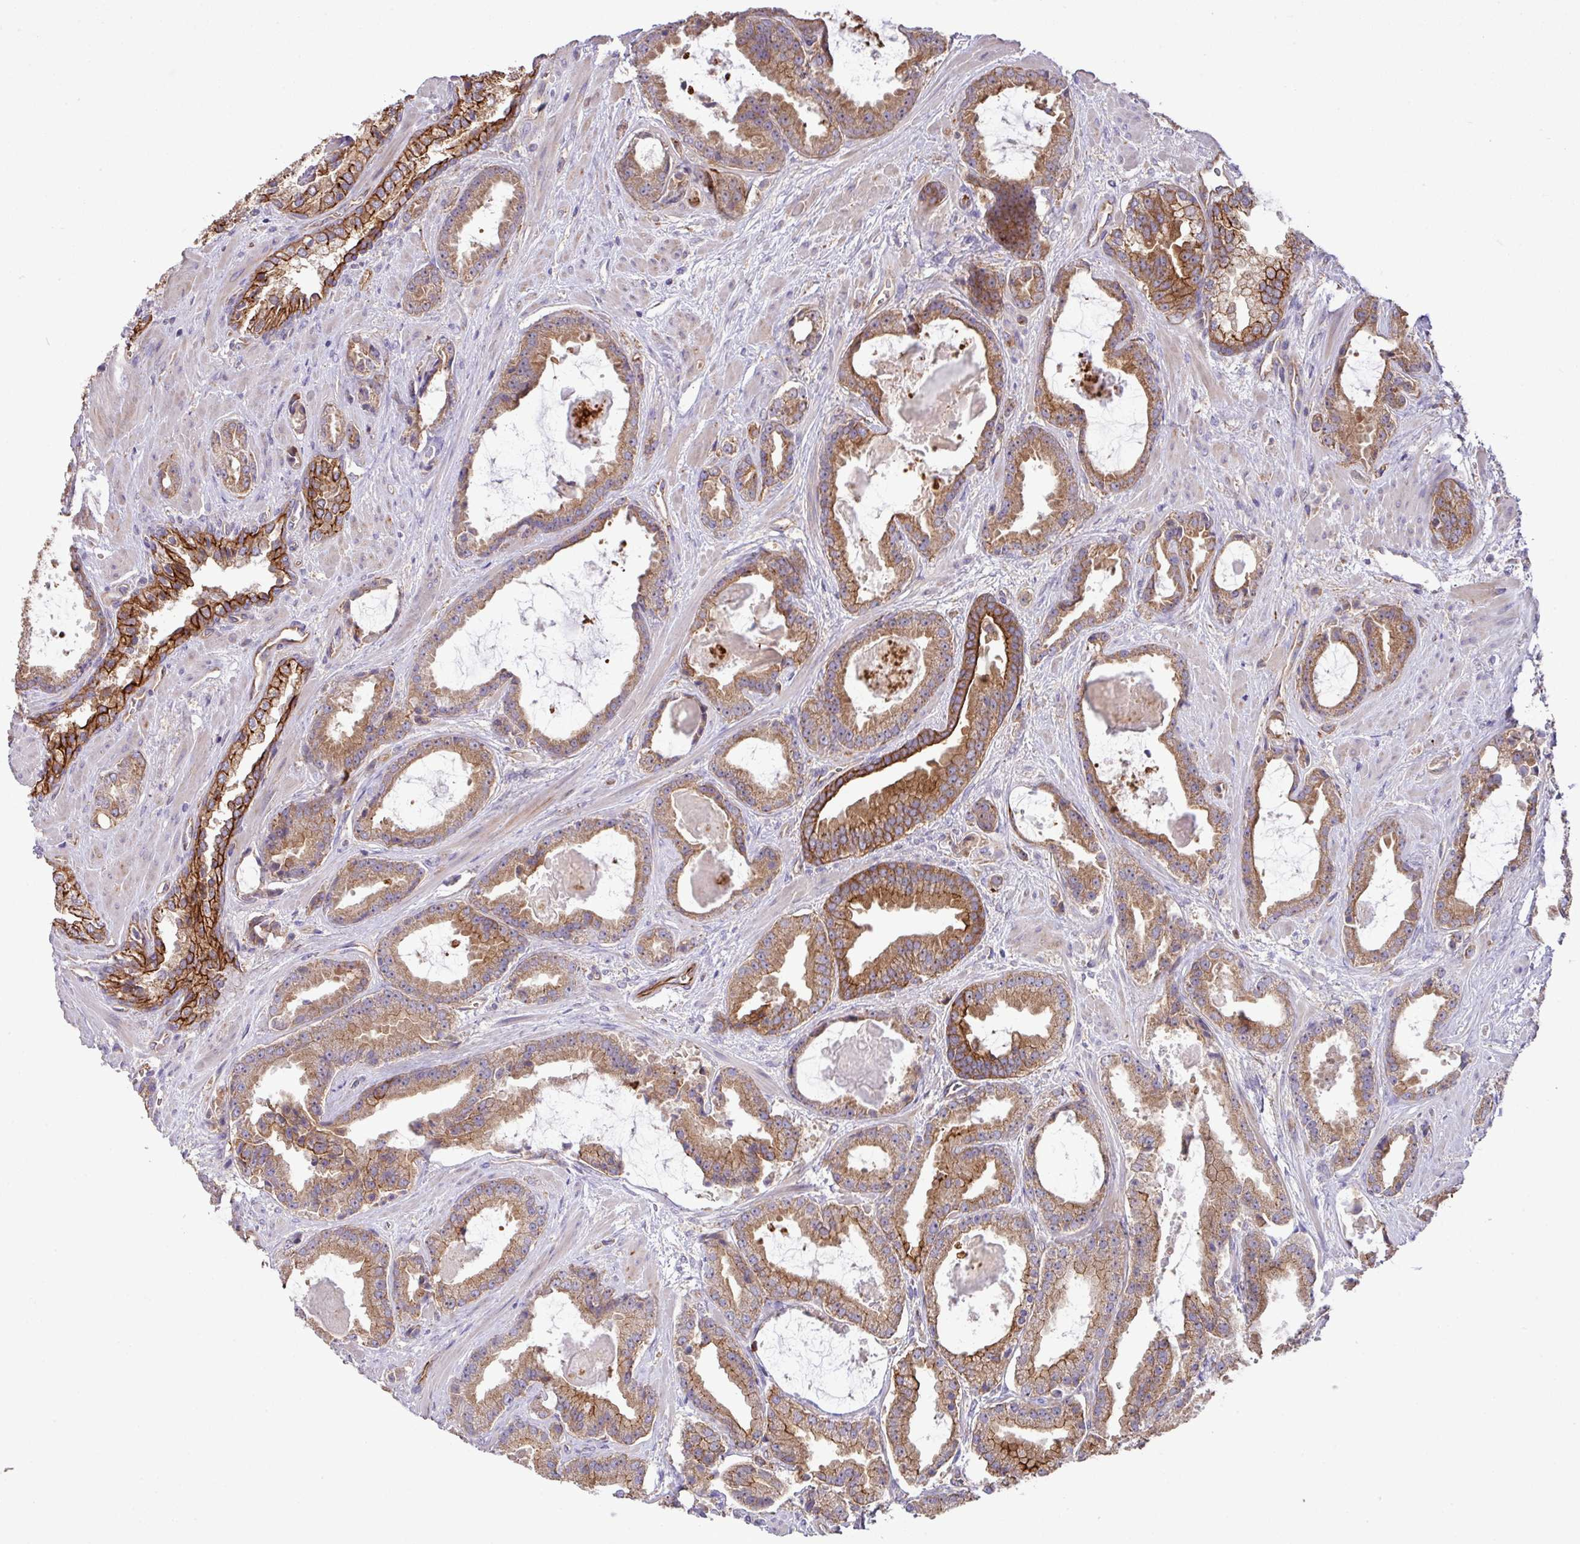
{"staining": {"intensity": "moderate", "quantity": ">75%", "location": "cytoplasmic/membranous"}, "tissue": "prostate cancer", "cell_type": "Tumor cells", "image_type": "cancer", "snomed": [{"axis": "morphology", "description": "Adenocarcinoma, Low grade"}, {"axis": "topography", "description": "Prostate"}], "caption": "High-power microscopy captured an immunohistochemistry photomicrograph of prostate low-grade adenocarcinoma, revealing moderate cytoplasmic/membranous positivity in approximately >75% of tumor cells.", "gene": "LRRC53", "patient": {"sex": "male", "age": 62}}